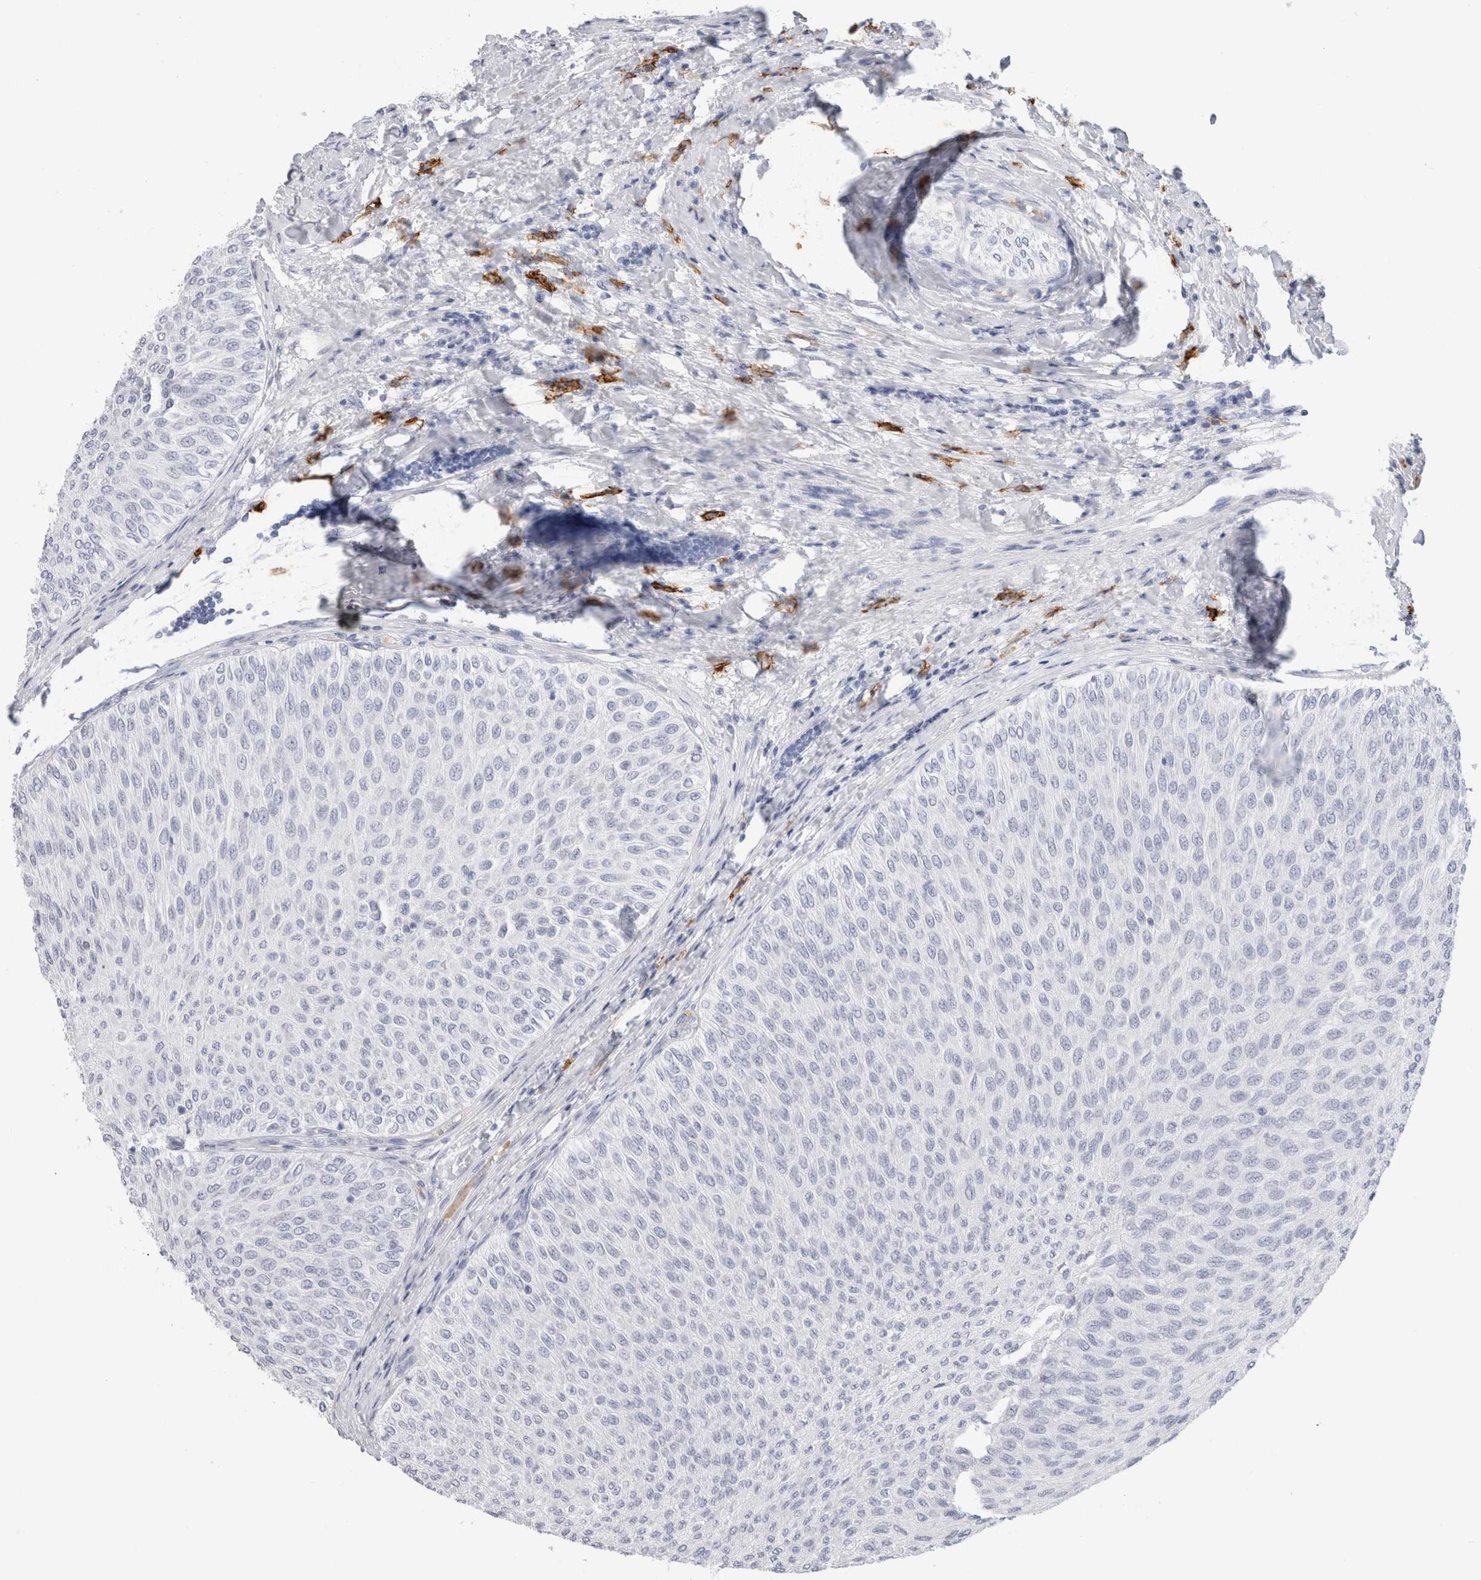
{"staining": {"intensity": "negative", "quantity": "none", "location": "none"}, "tissue": "urothelial cancer", "cell_type": "Tumor cells", "image_type": "cancer", "snomed": [{"axis": "morphology", "description": "Urothelial carcinoma, Low grade"}, {"axis": "topography", "description": "Urinary bladder"}], "caption": "Human urothelial cancer stained for a protein using immunohistochemistry (IHC) exhibits no expression in tumor cells.", "gene": "CD38", "patient": {"sex": "male", "age": 78}}